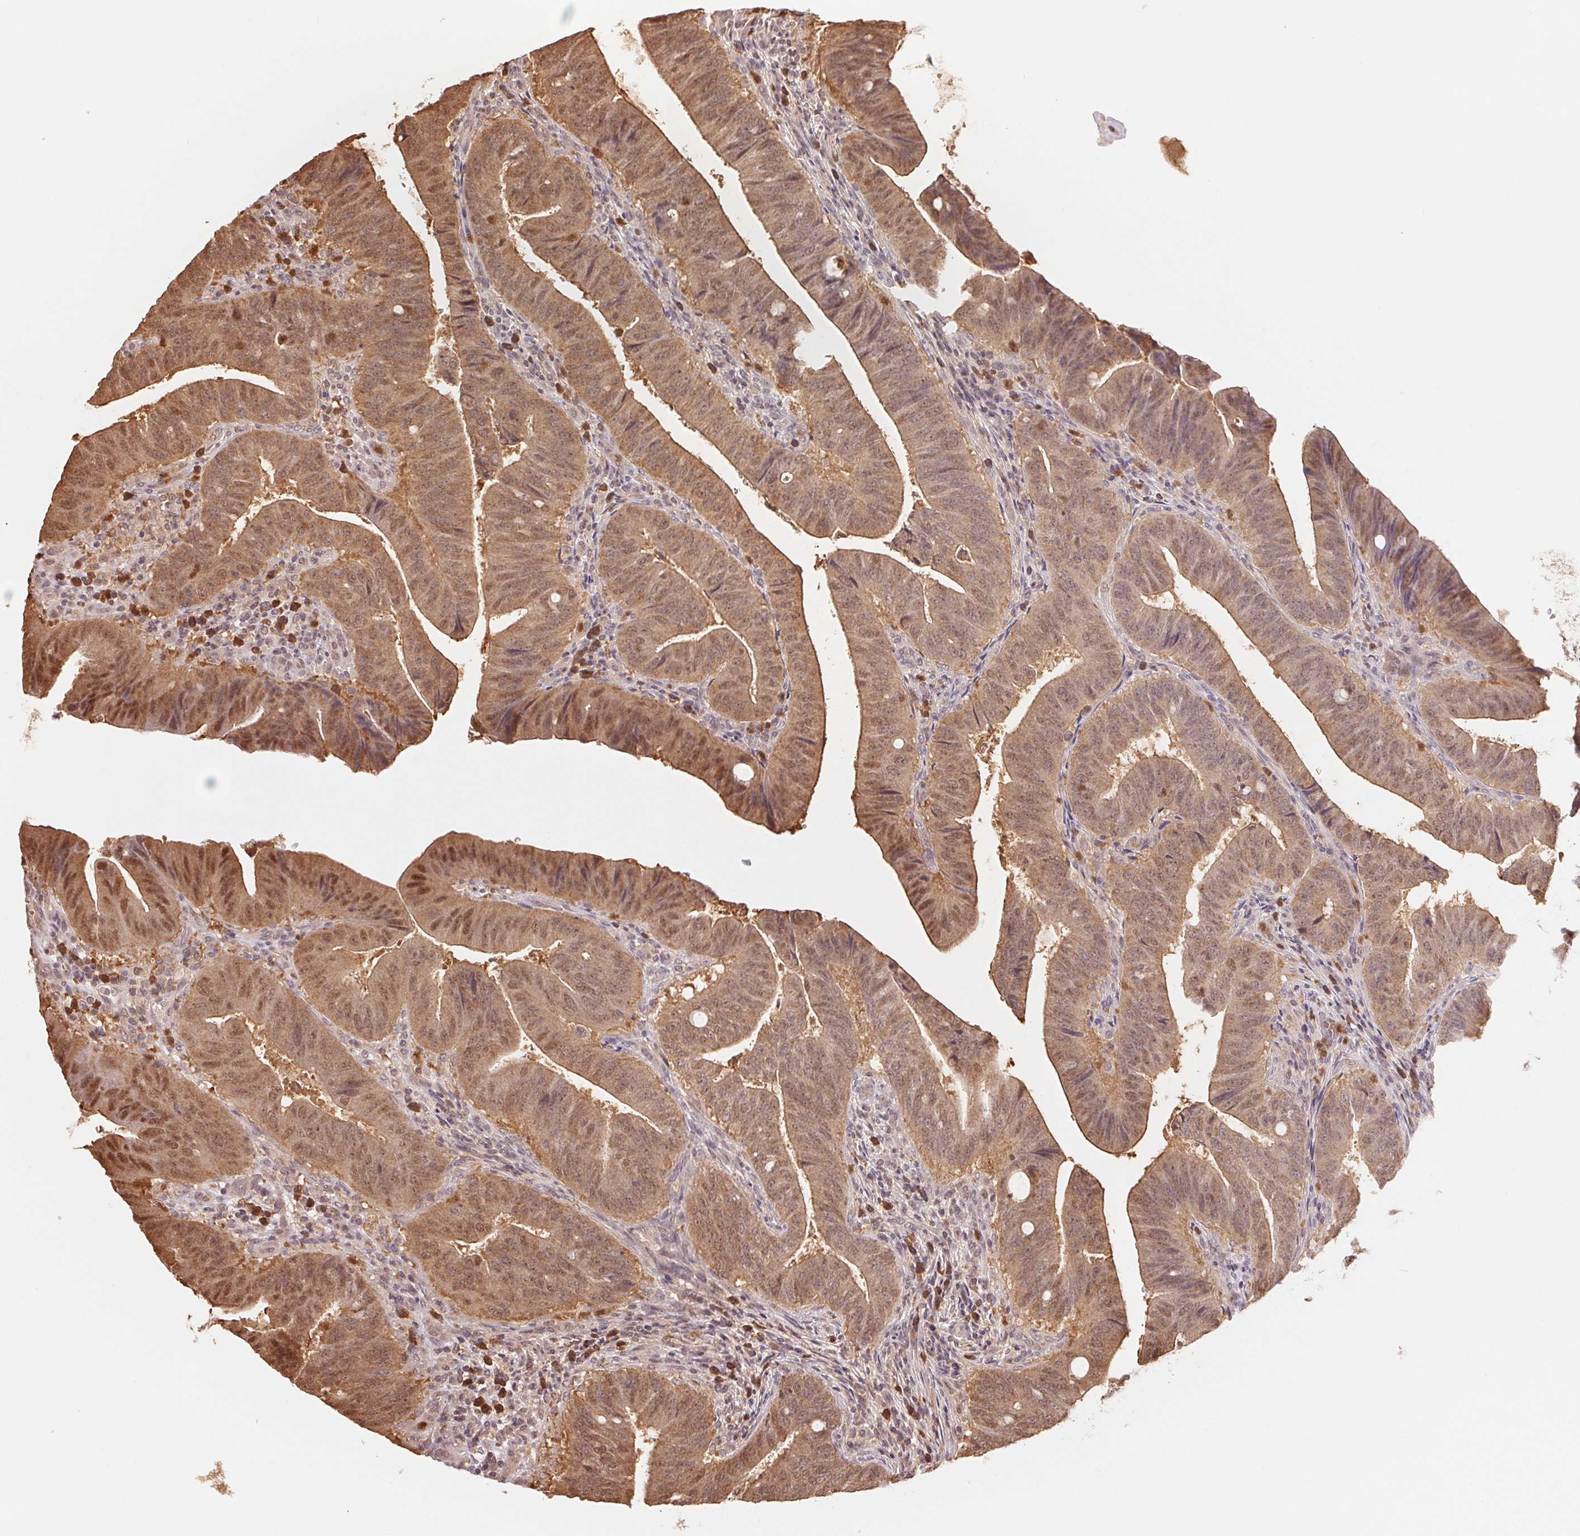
{"staining": {"intensity": "moderate", "quantity": ">75%", "location": "cytoplasmic/membranous,nuclear"}, "tissue": "colorectal cancer", "cell_type": "Tumor cells", "image_type": "cancer", "snomed": [{"axis": "morphology", "description": "Adenocarcinoma, NOS"}, {"axis": "topography", "description": "Colon"}], "caption": "There is medium levels of moderate cytoplasmic/membranous and nuclear expression in tumor cells of adenocarcinoma (colorectal), as demonstrated by immunohistochemical staining (brown color).", "gene": "CDC123", "patient": {"sex": "female", "age": 43}}